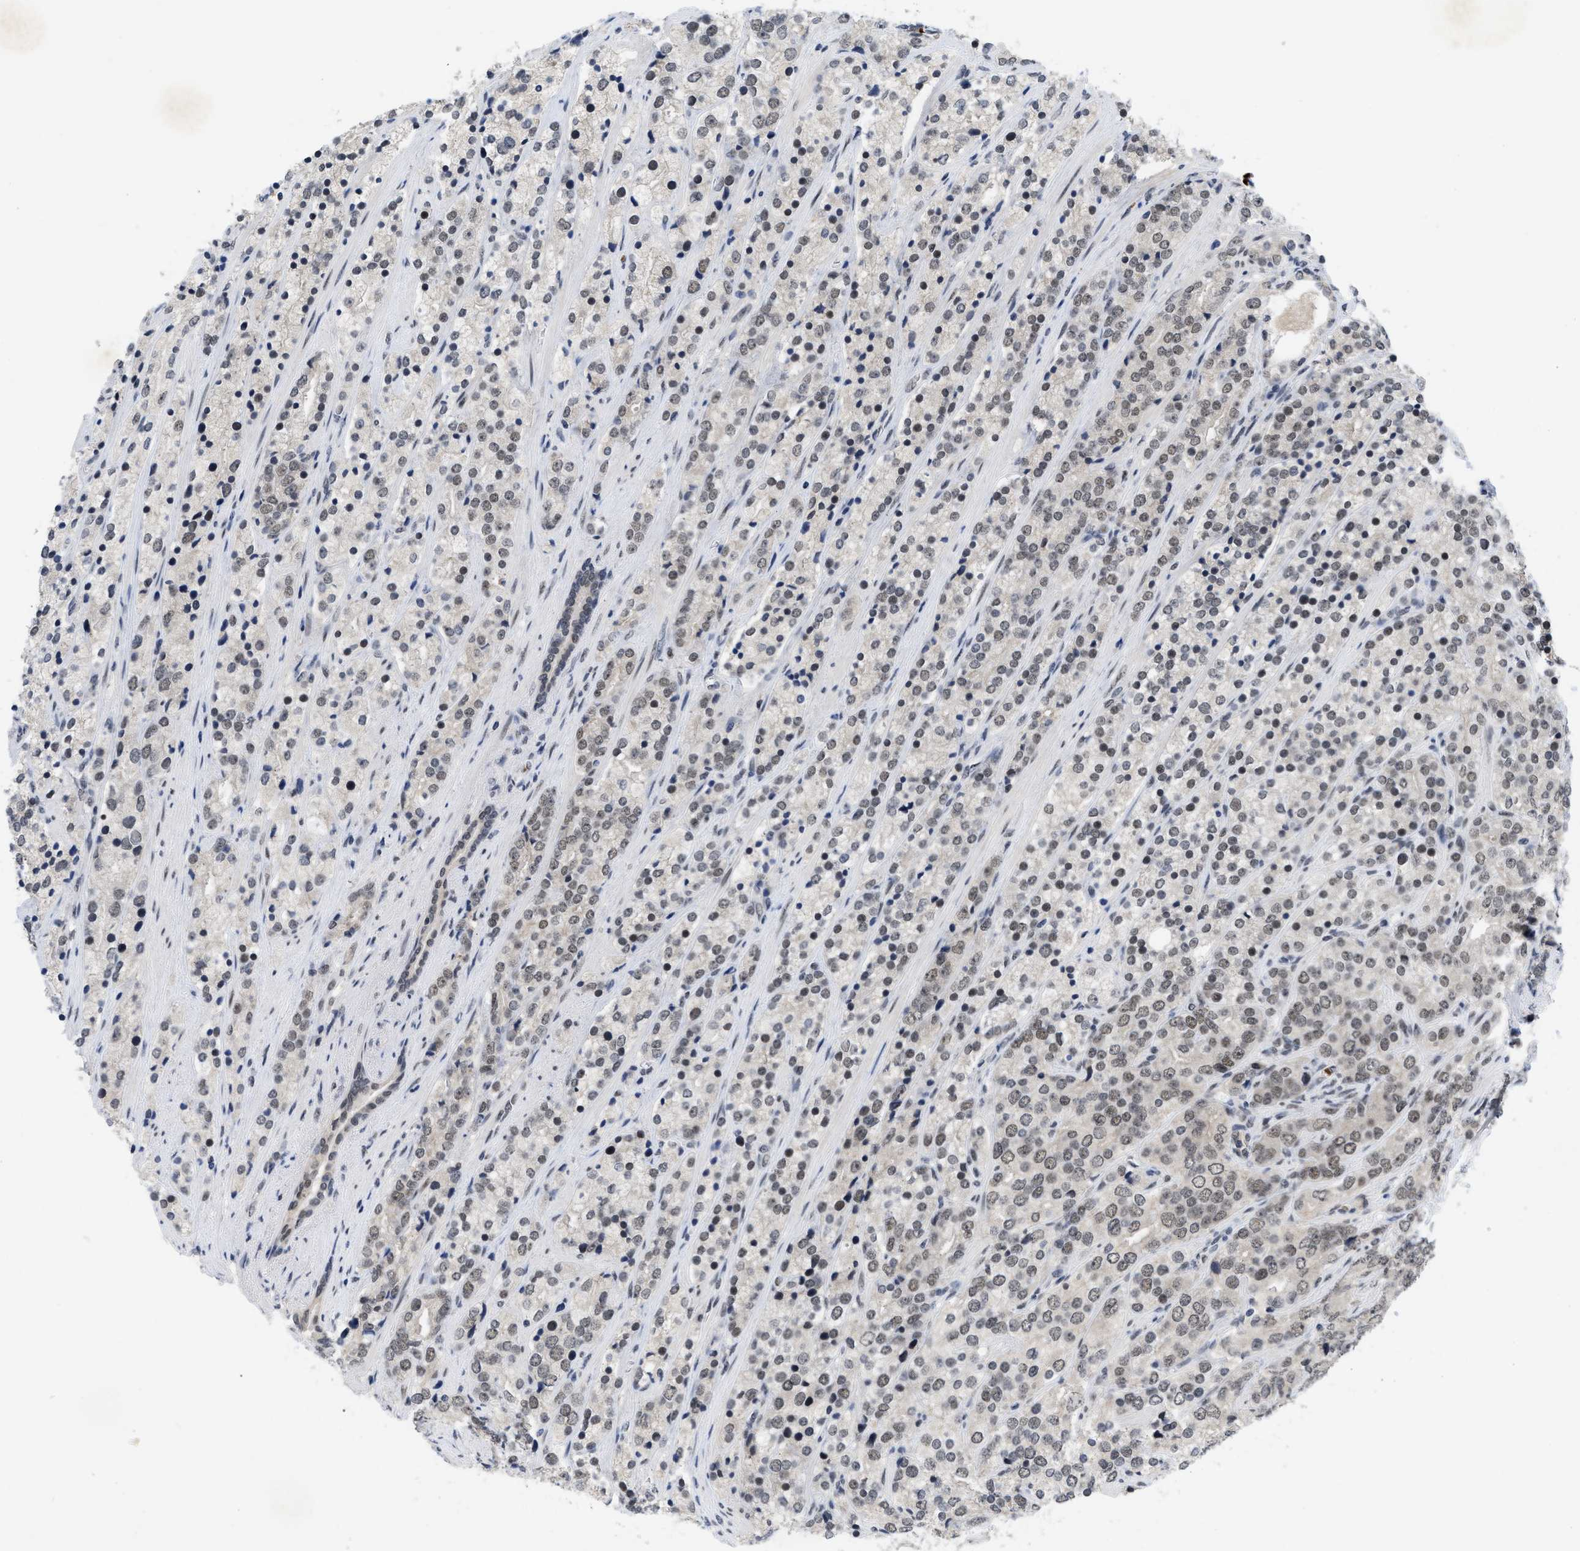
{"staining": {"intensity": "weak", "quantity": "25%-75%", "location": "nuclear"}, "tissue": "prostate cancer", "cell_type": "Tumor cells", "image_type": "cancer", "snomed": [{"axis": "morphology", "description": "Adenocarcinoma, High grade"}, {"axis": "topography", "description": "Prostate"}], "caption": "Weak nuclear staining for a protein is present in approximately 25%-75% of tumor cells of prostate cancer using immunohistochemistry.", "gene": "ZNF346", "patient": {"sex": "male", "age": 71}}